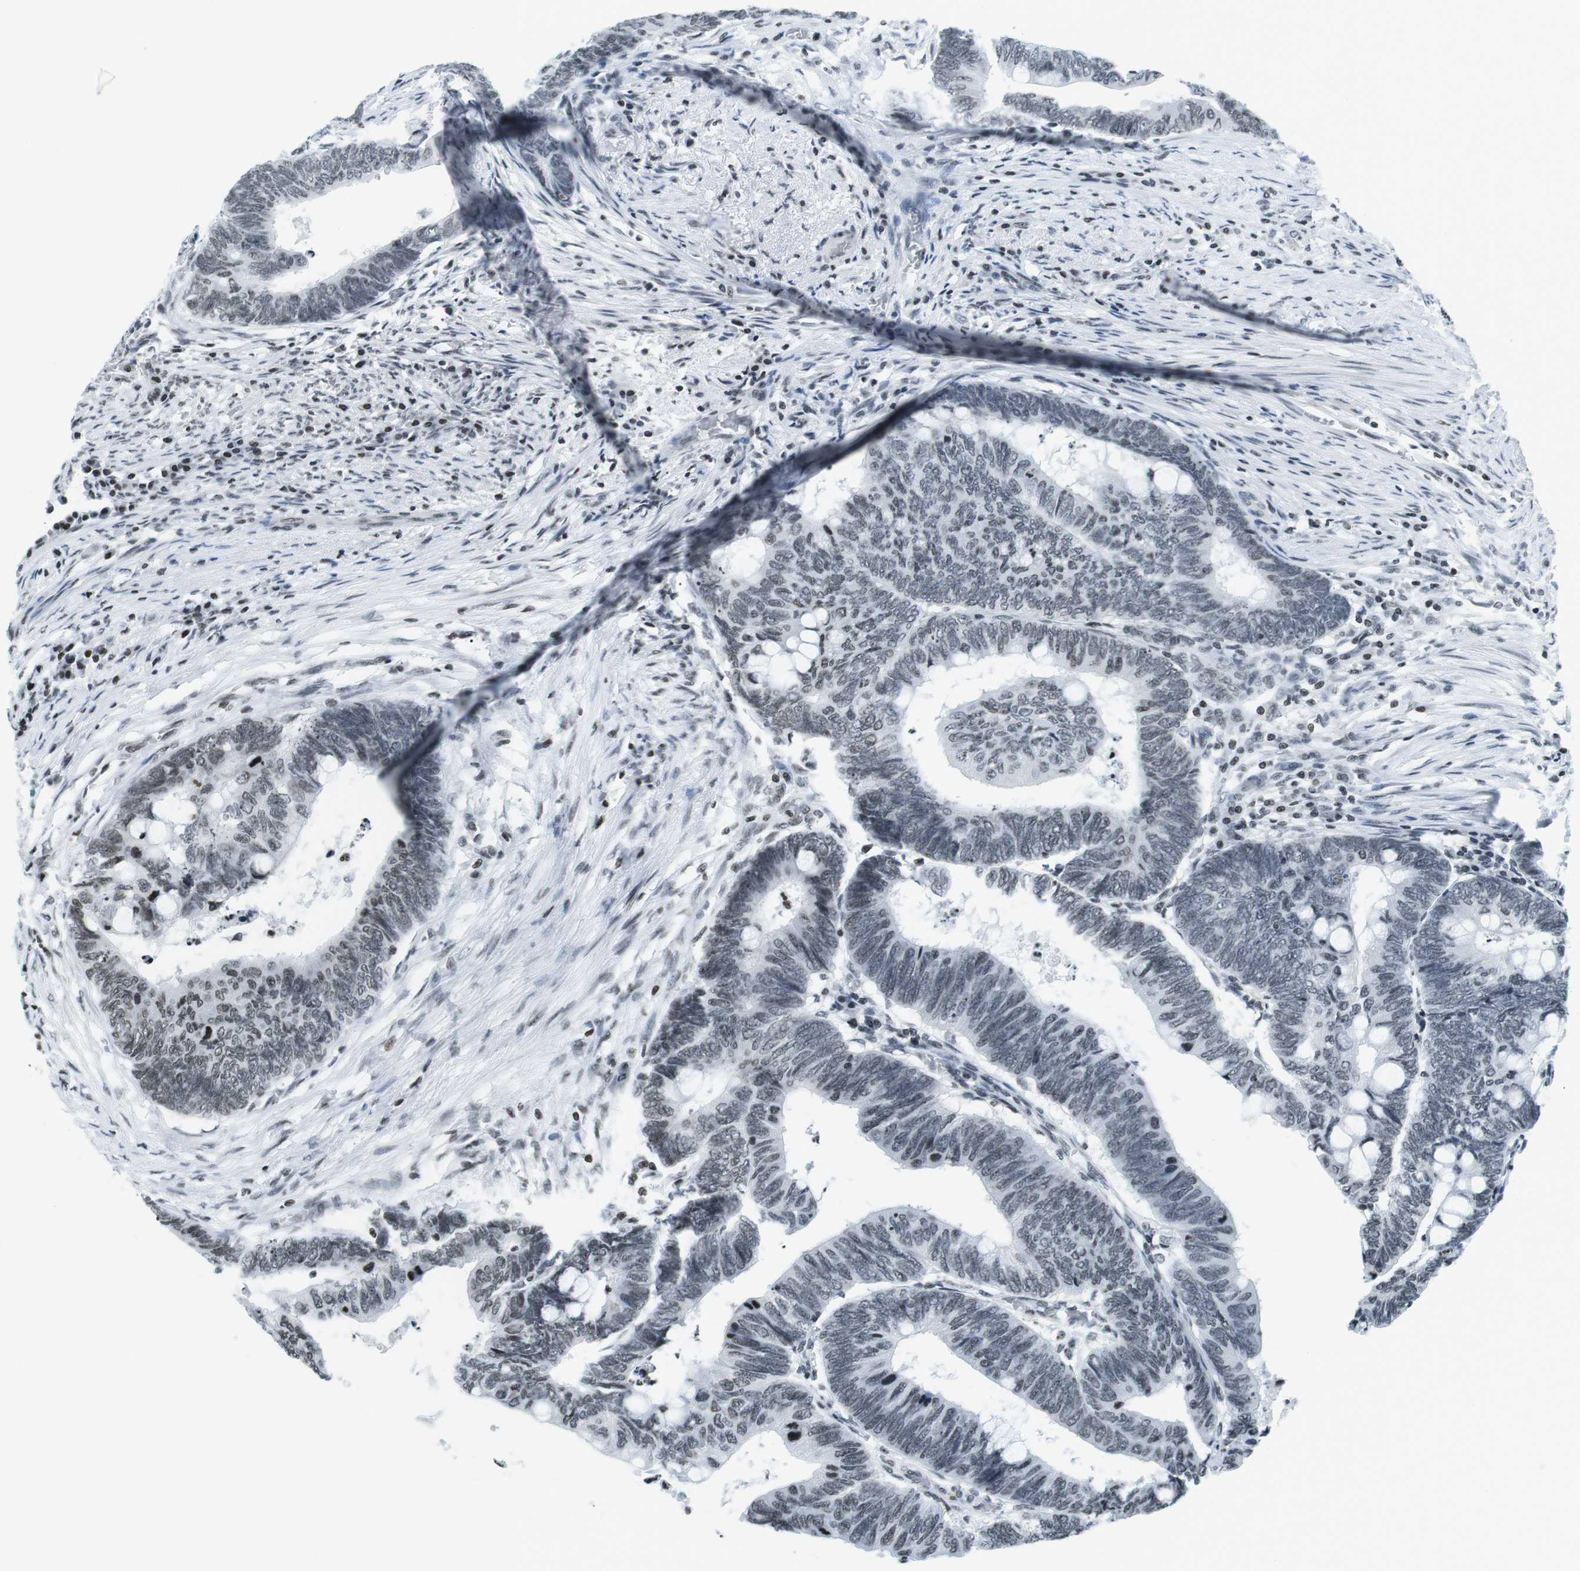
{"staining": {"intensity": "weak", "quantity": "<25%", "location": "nuclear"}, "tissue": "colorectal cancer", "cell_type": "Tumor cells", "image_type": "cancer", "snomed": [{"axis": "morphology", "description": "Normal tissue, NOS"}, {"axis": "morphology", "description": "Adenocarcinoma, NOS"}, {"axis": "topography", "description": "Rectum"}, {"axis": "topography", "description": "Peripheral nerve tissue"}], "caption": "Tumor cells show no significant protein positivity in colorectal cancer. (DAB (3,3'-diaminobenzidine) immunohistochemistry (IHC) visualized using brightfield microscopy, high magnification).", "gene": "E2F2", "patient": {"sex": "male", "age": 92}}